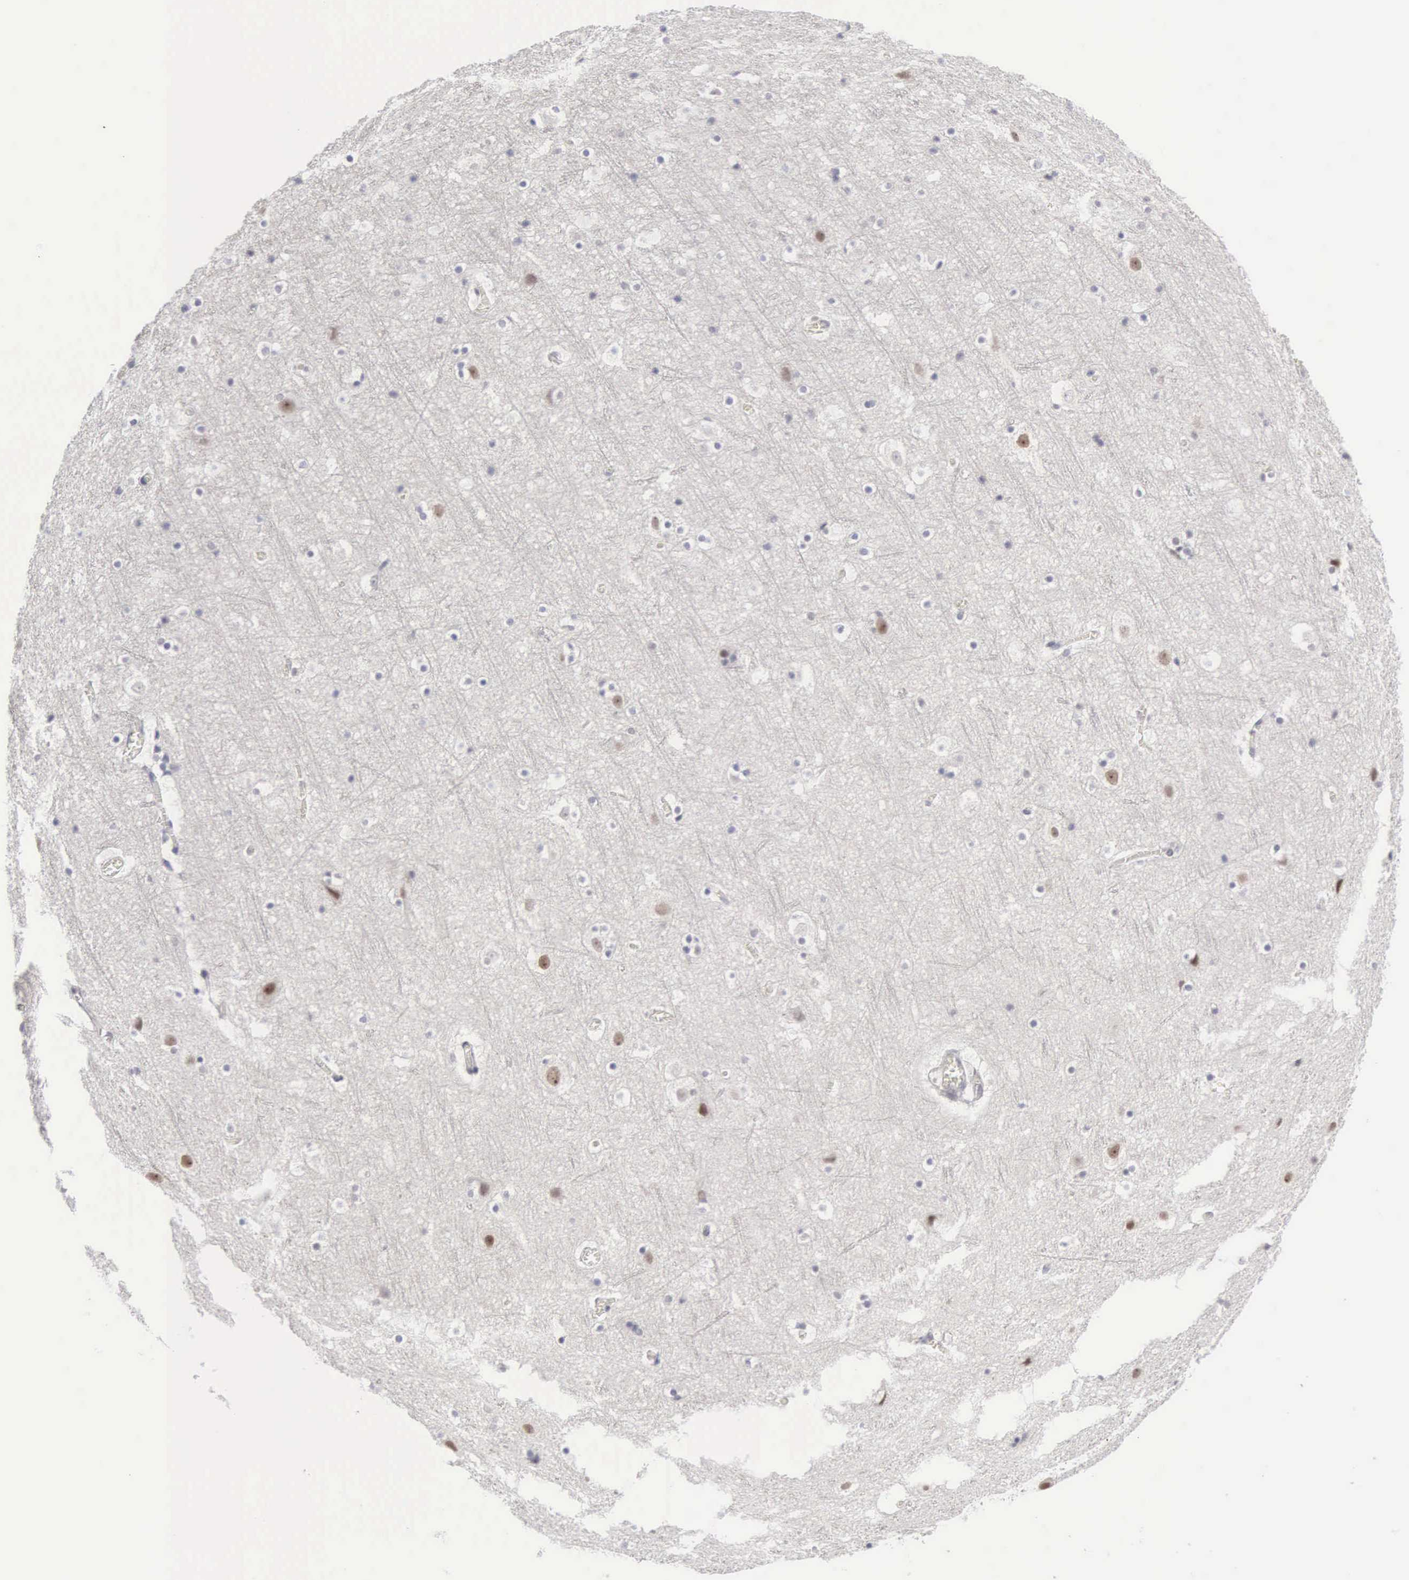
{"staining": {"intensity": "negative", "quantity": "none", "location": "none"}, "tissue": "cerebral cortex", "cell_type": "Endothelial cells", "image_type": "normal", "snomed": [{"axis": "morphology", "description": "Normal tissue, NOS"}, {"axis": "topography", "description": "Cerebral cortex"}], "caption": "IHC image of unremarkable cerebral cortex: human cerebral cortex stained with DAB (3,3'-diaminobenzidine) shows no significant protein positivity in endothelial cells.", "gene": "MNAT1", "patient": {"sex": "male", "age": 45}}